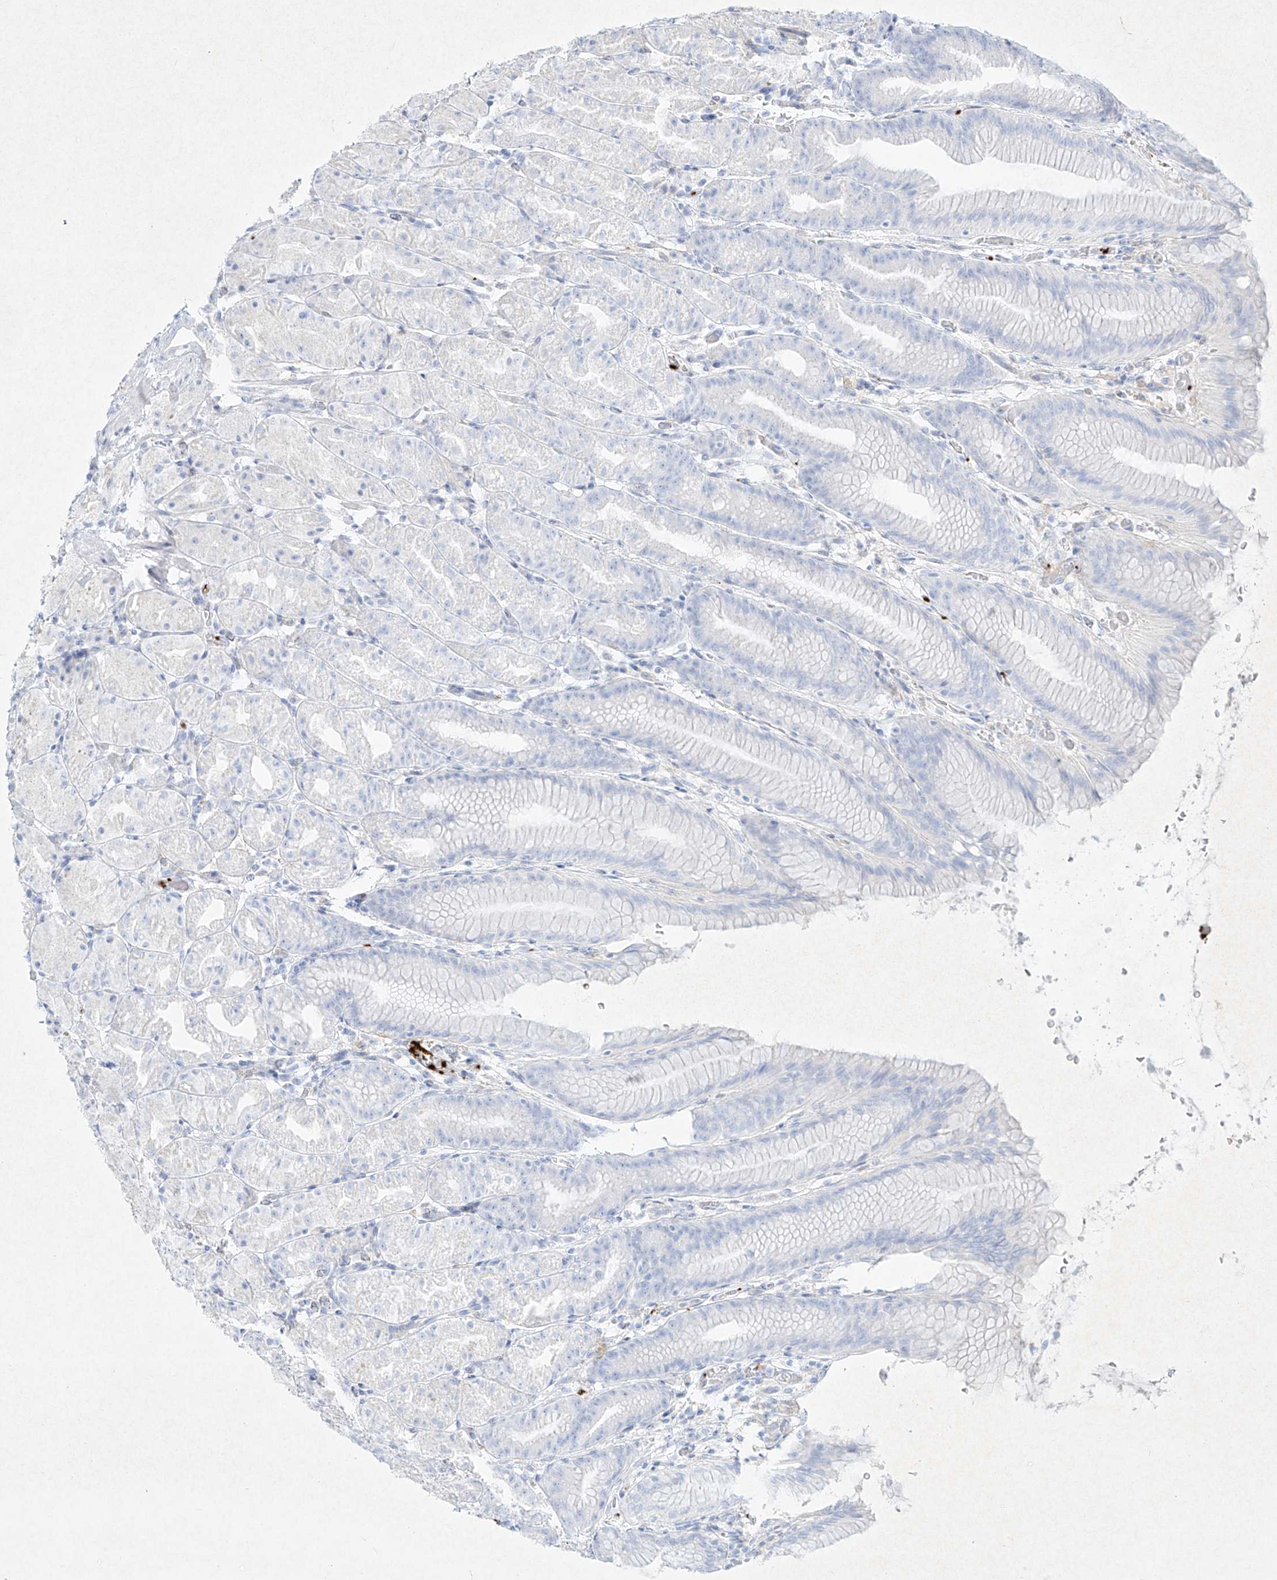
{"staining": {"intensity": "negative", "quantity": "none", "location": "none"}, "tissue": "stomach", "cell_type": "Glandular cells", "image_type": "normal", "snomed": [{"axis": "morphology", "description": "Normal tissue, NOS"}, {"axis": "topography", "description": "Stomach, upper"}], "caption": "Stomach was stained to show a protein in brown. There is no significant positivity in glandular cells. Brightfield microscopy of immunohistochemistry stained with DAB (brown) and hematoxylin (blue), captured at high magnification.", "gene": "PLEK", "patient": {"sex": "male", "age": 48}}